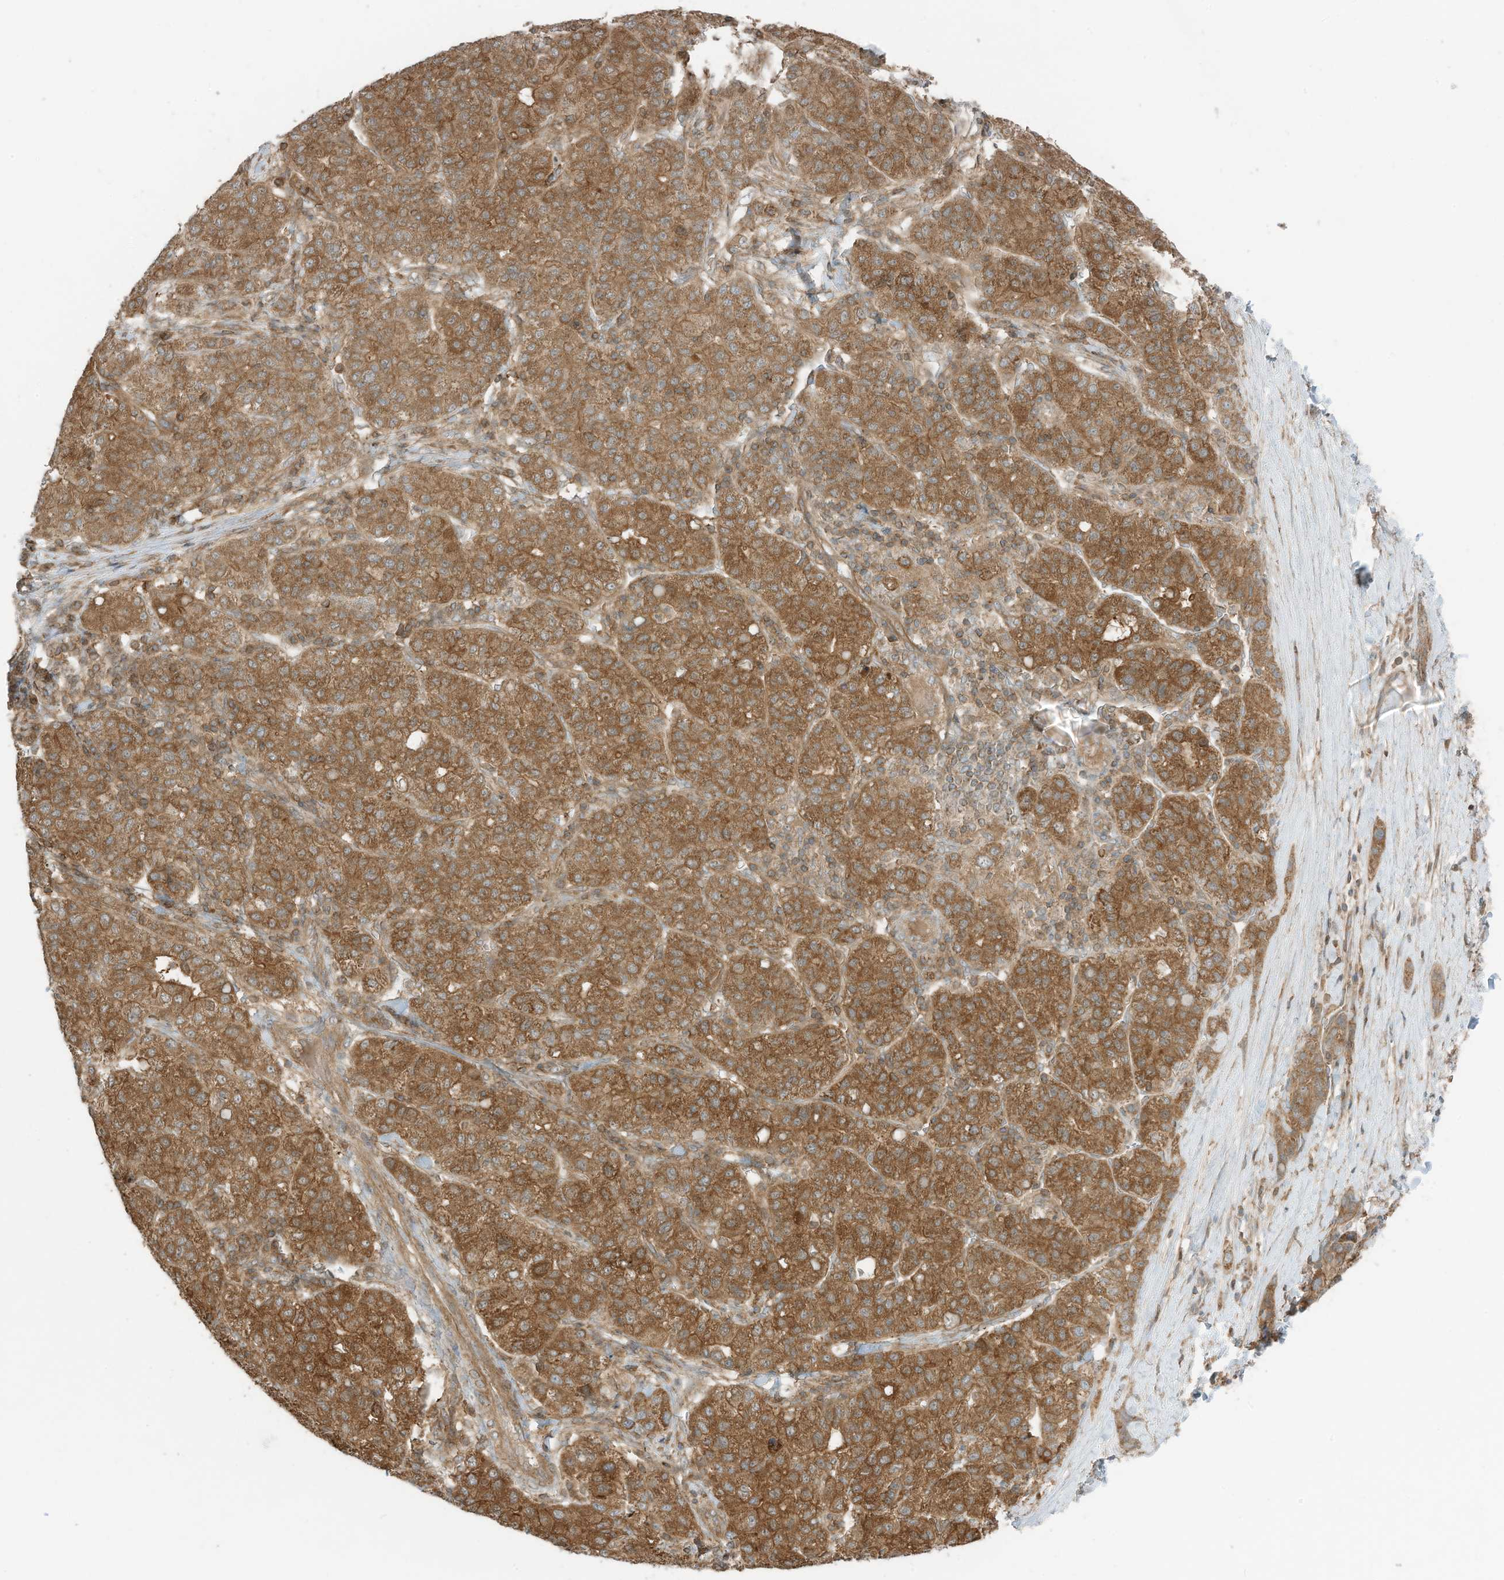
{"staining": {"intensity": "moderate", "quantity": ">75%", "location": "cytoplasmic/membranous"}, "tissue": "liver cancer", "cell_type": "Tumor cells", "image_type": "cancer", "snomed": [{"axis": "morphology", "description": "Carcinoma, Hepatocellular, NOS"}, {"axis": "topography", "description": "Liver"}], "caption": "Immunohistochemistry photomicrograph of liver hepatocellular carcinoma stained for a protein (brown), which demonstrates medium levels of moderate cytoplasmic/membranous staining in about >75% of tumor cells.", "gene": "SLC25A12", "patient": {"sex": "male", "age": 65}}